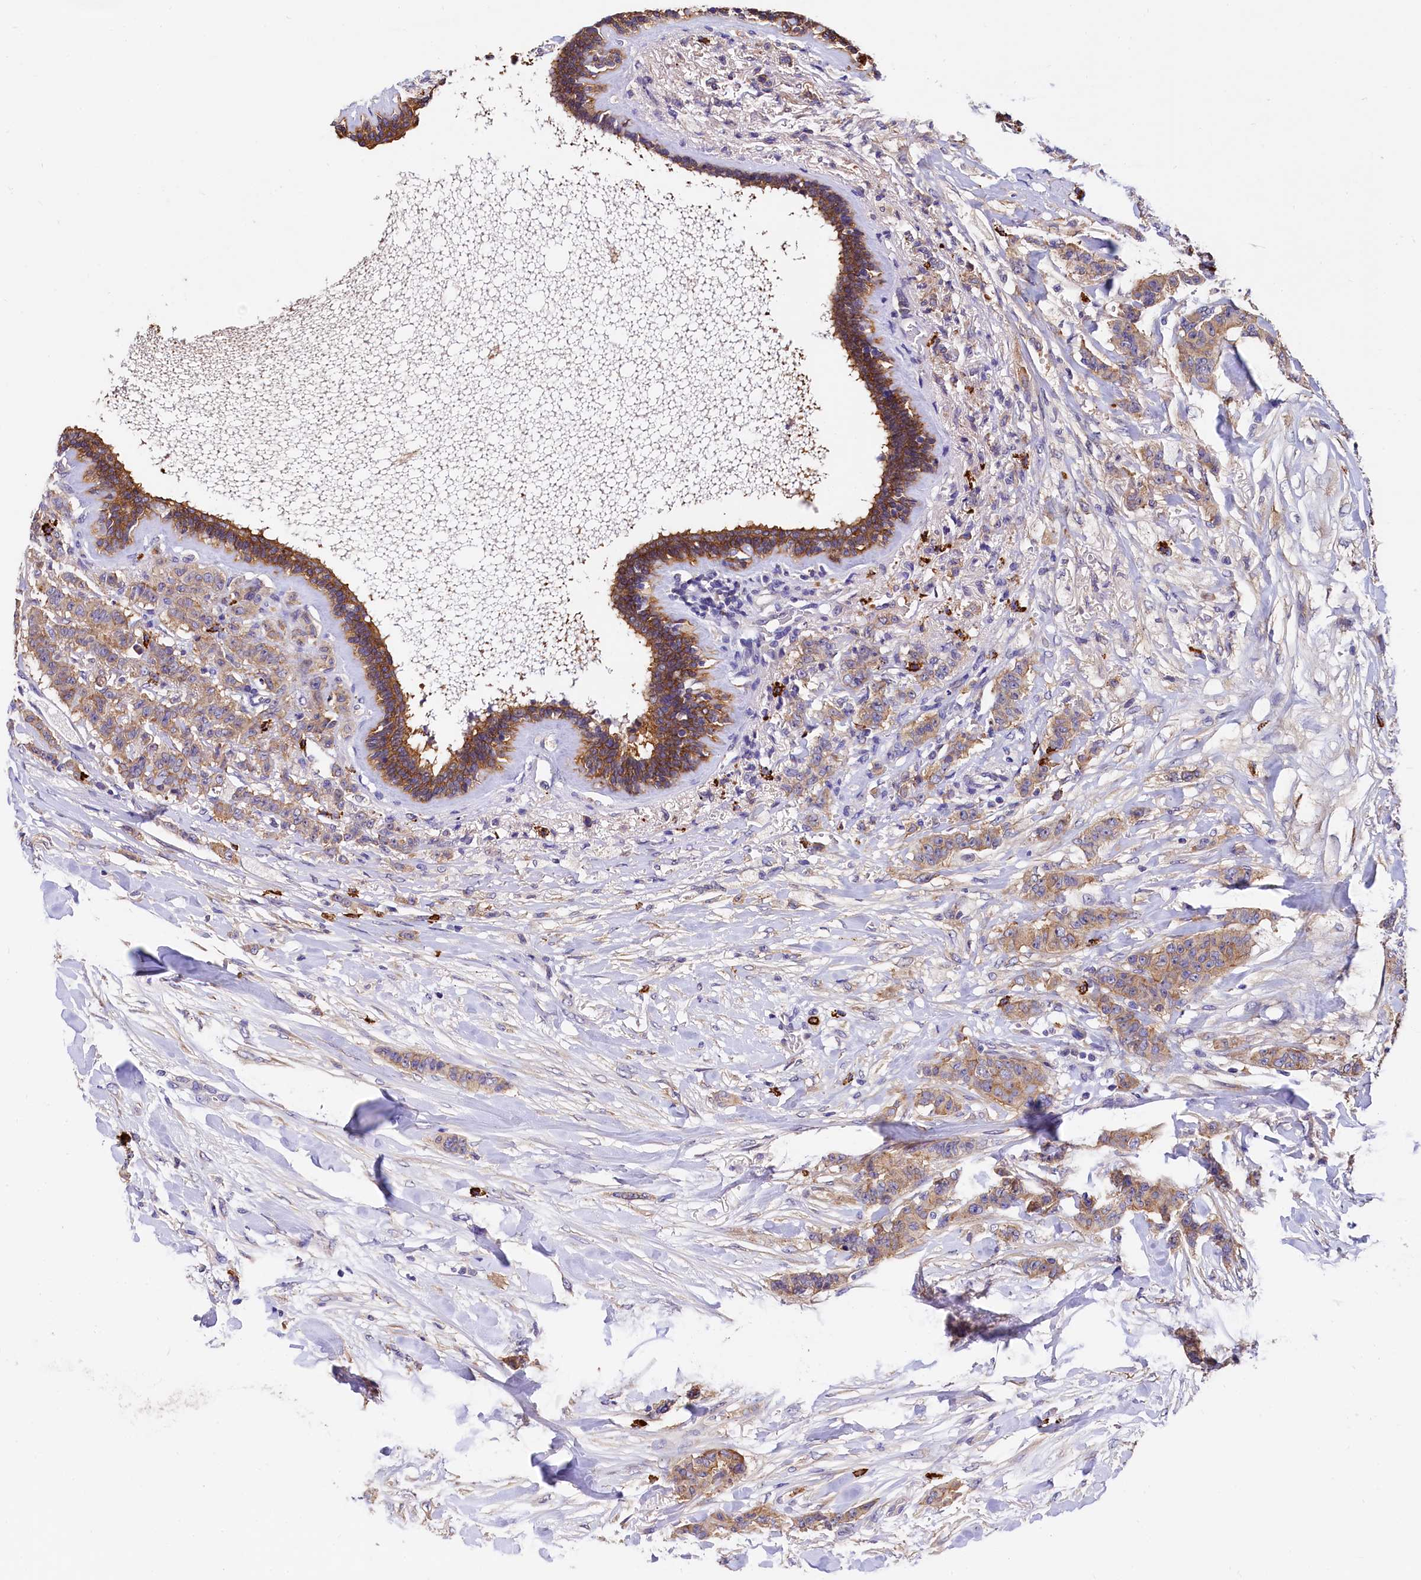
{"staining": {"intensity": "weak", "quantity": ">75%", "location": "cytoplasmic/membranous"}, "tissue": "breast cancer", "cell_type": "Tumor cells", "image_type": "cancer", "snomed": [{"axis": "morphology", "description": "Duct carcinoma"}, {"axis": "topography", "description": "Breast"}], "caption": "High-magnification brightfield microscopy of breast cancer (intraductal carcinoma) stained with DAB (brown) and counterstained with hematoxylin (blue). tumor cells exhibit weak cytoplasmic/membranous staining is present in about>75% of cells. The staining was performed using DAB (3,3'-diaminobenzidine), with brown indicating positive protein expression. Nuclei are stained blue with hematoxylin.", "gene": "EPS8L2", "patient": {"sex": "female", "age": 40}}